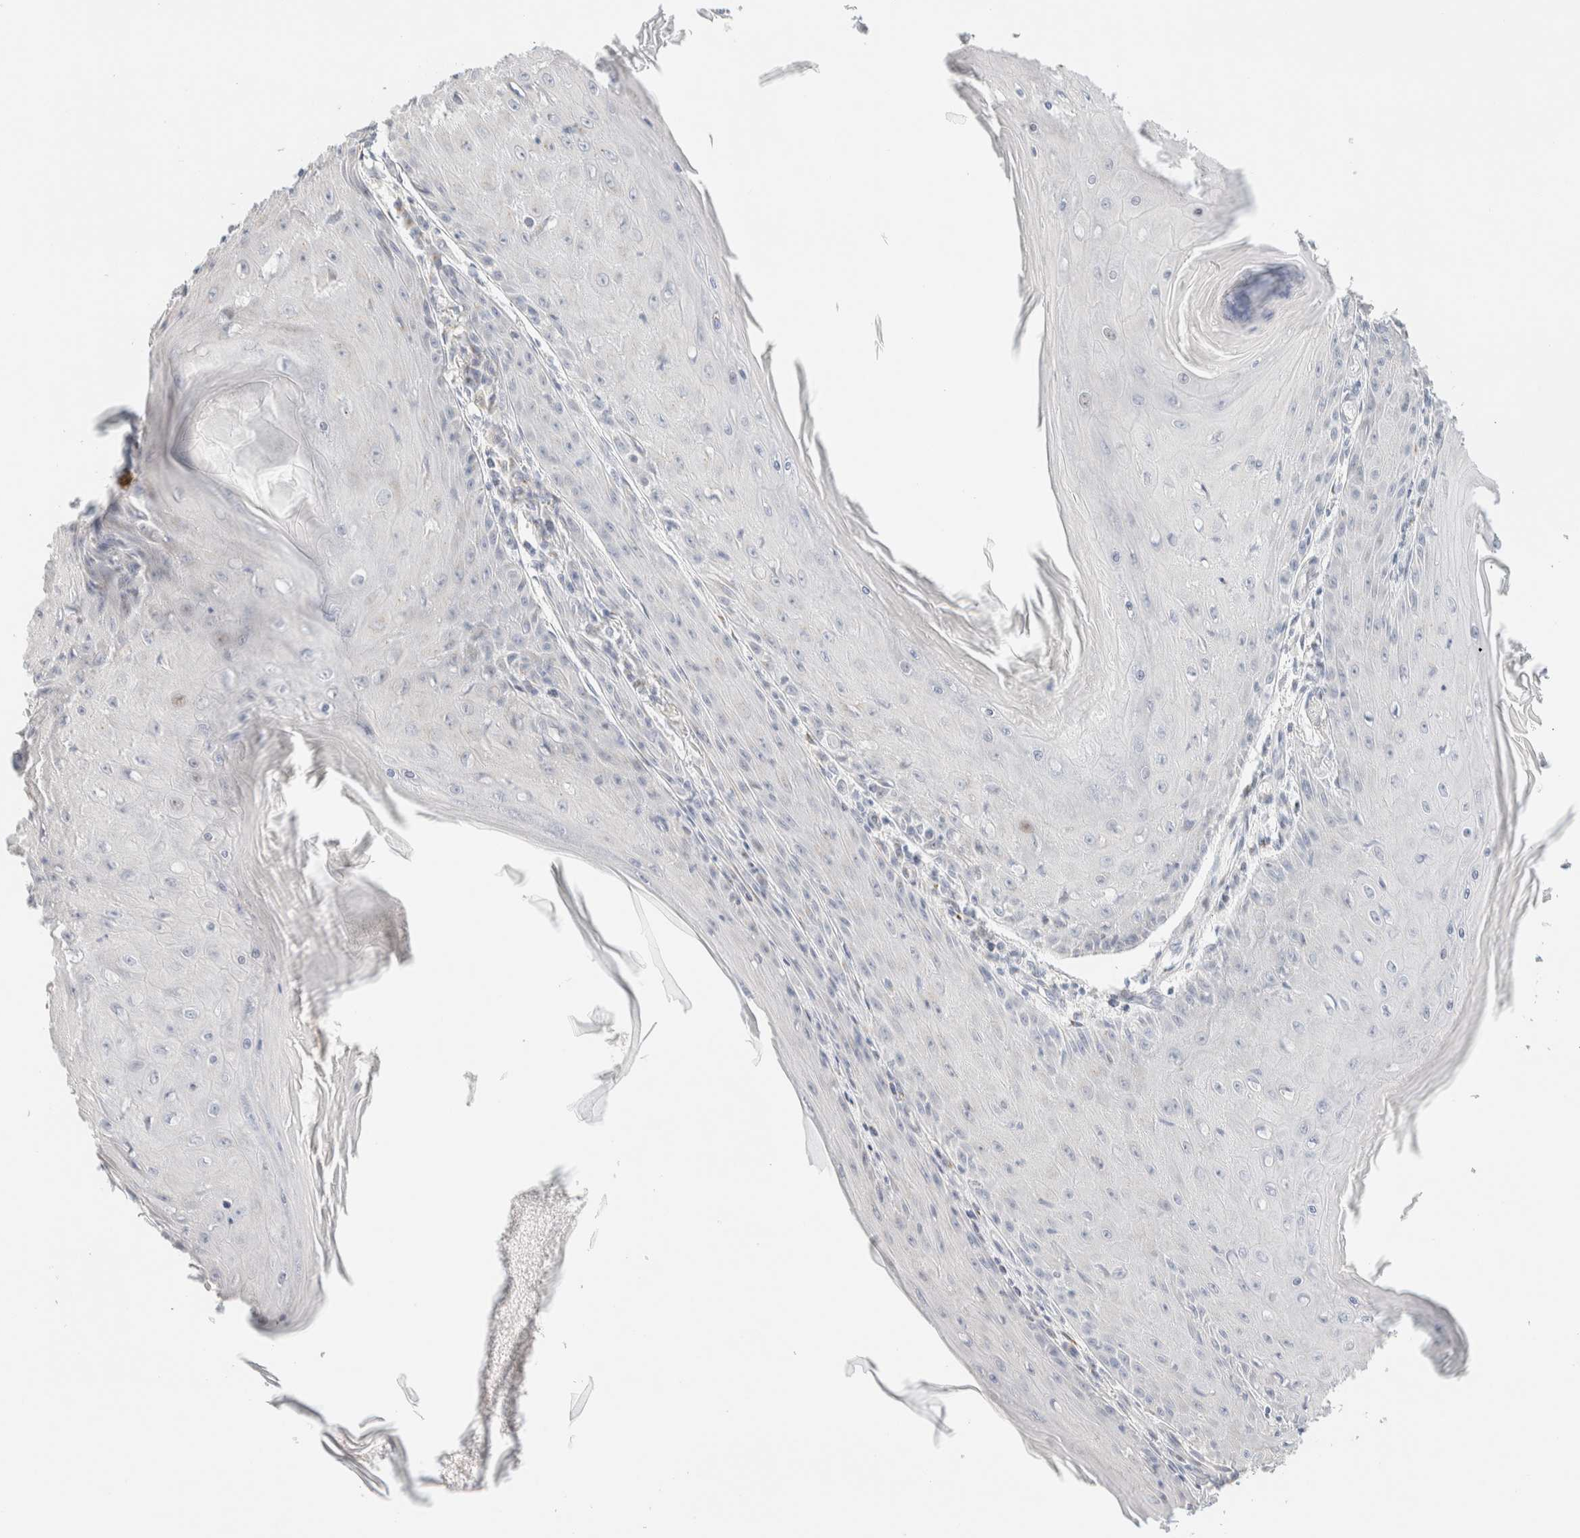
{"staining": {"intensity": "negative", "quantity": "none", "location": "none"}, "tissue": "skin cancer", "cell_type": "Tumor cells", "image_type": "cancer", "snomed": [{"axis": "morphology", "description": "Squamous cell carcinoma, NOS"}, {"axis": "topography", "description": "Skin"}], "caption": "Immunohistochemistry of human skin squamous cell carcinoma exhibits no positivity in tumor cells.", "gene": "SPNS3", "patient": {"sex": "female", "age": 73}}